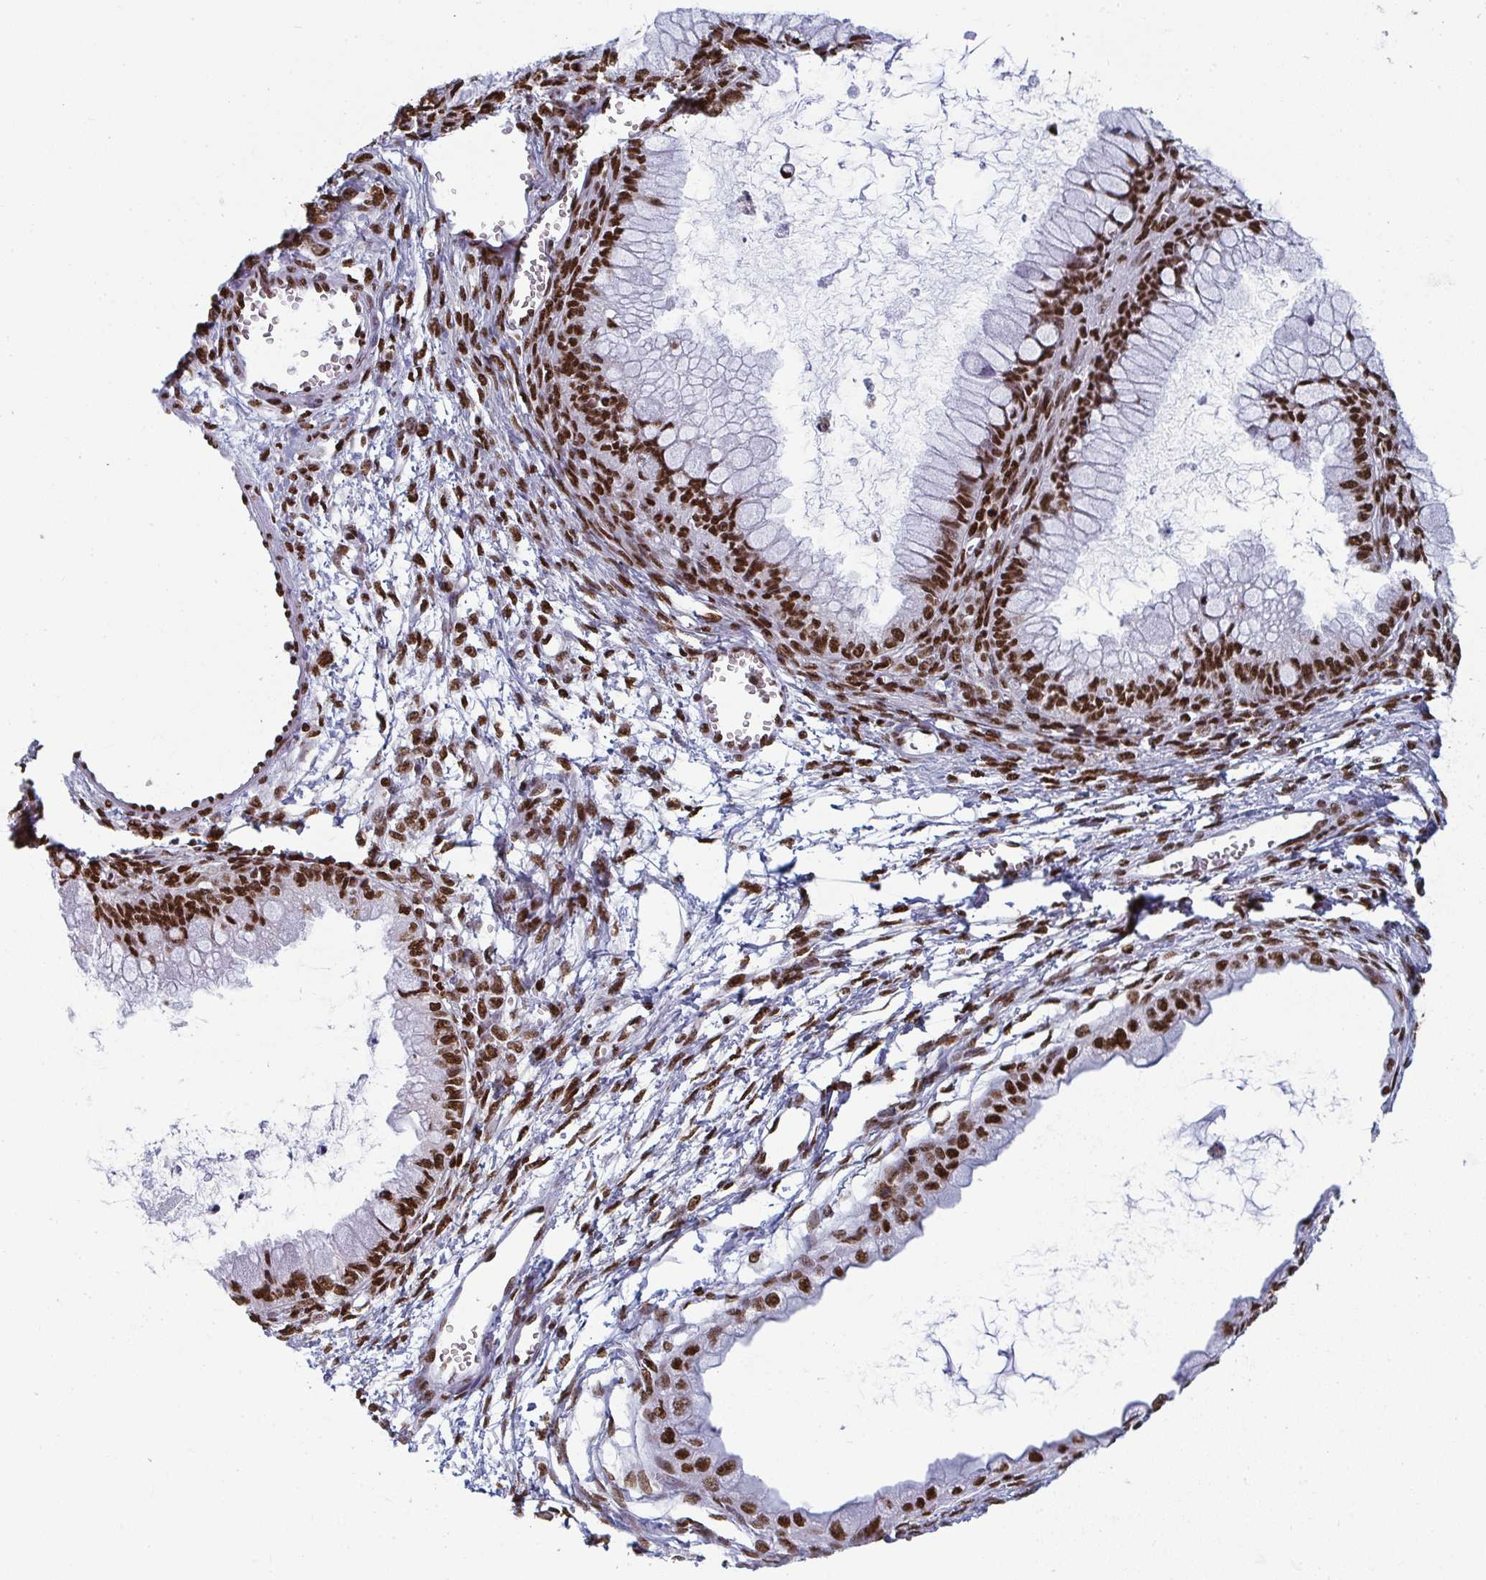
{"staining": {"intensity": "strong", "quantity": ">75%", "location": "nuclear"}, "tissue": "ovarian cancer", "cell_type": "Tumor cells", "image_type": "cancer", "snomed": [{"axis": "morphology", "description": "Cystadenocarcinoma, mucinous, NOS"}, {"axis": "topography", "description": "Ovary"}], "caption": "Brown immunohistochemical staining in mucinous cystadenocarcinoma (ovarian) demonstrates strong nuclear positivity in about >75% of tumor cells. Using DAB (brown) and hematoxylin (blue) stains, captured at high magnification using brightfield microscopy.", "gene": "GAR1", "patient": {"sex": "female", "age": 34}}